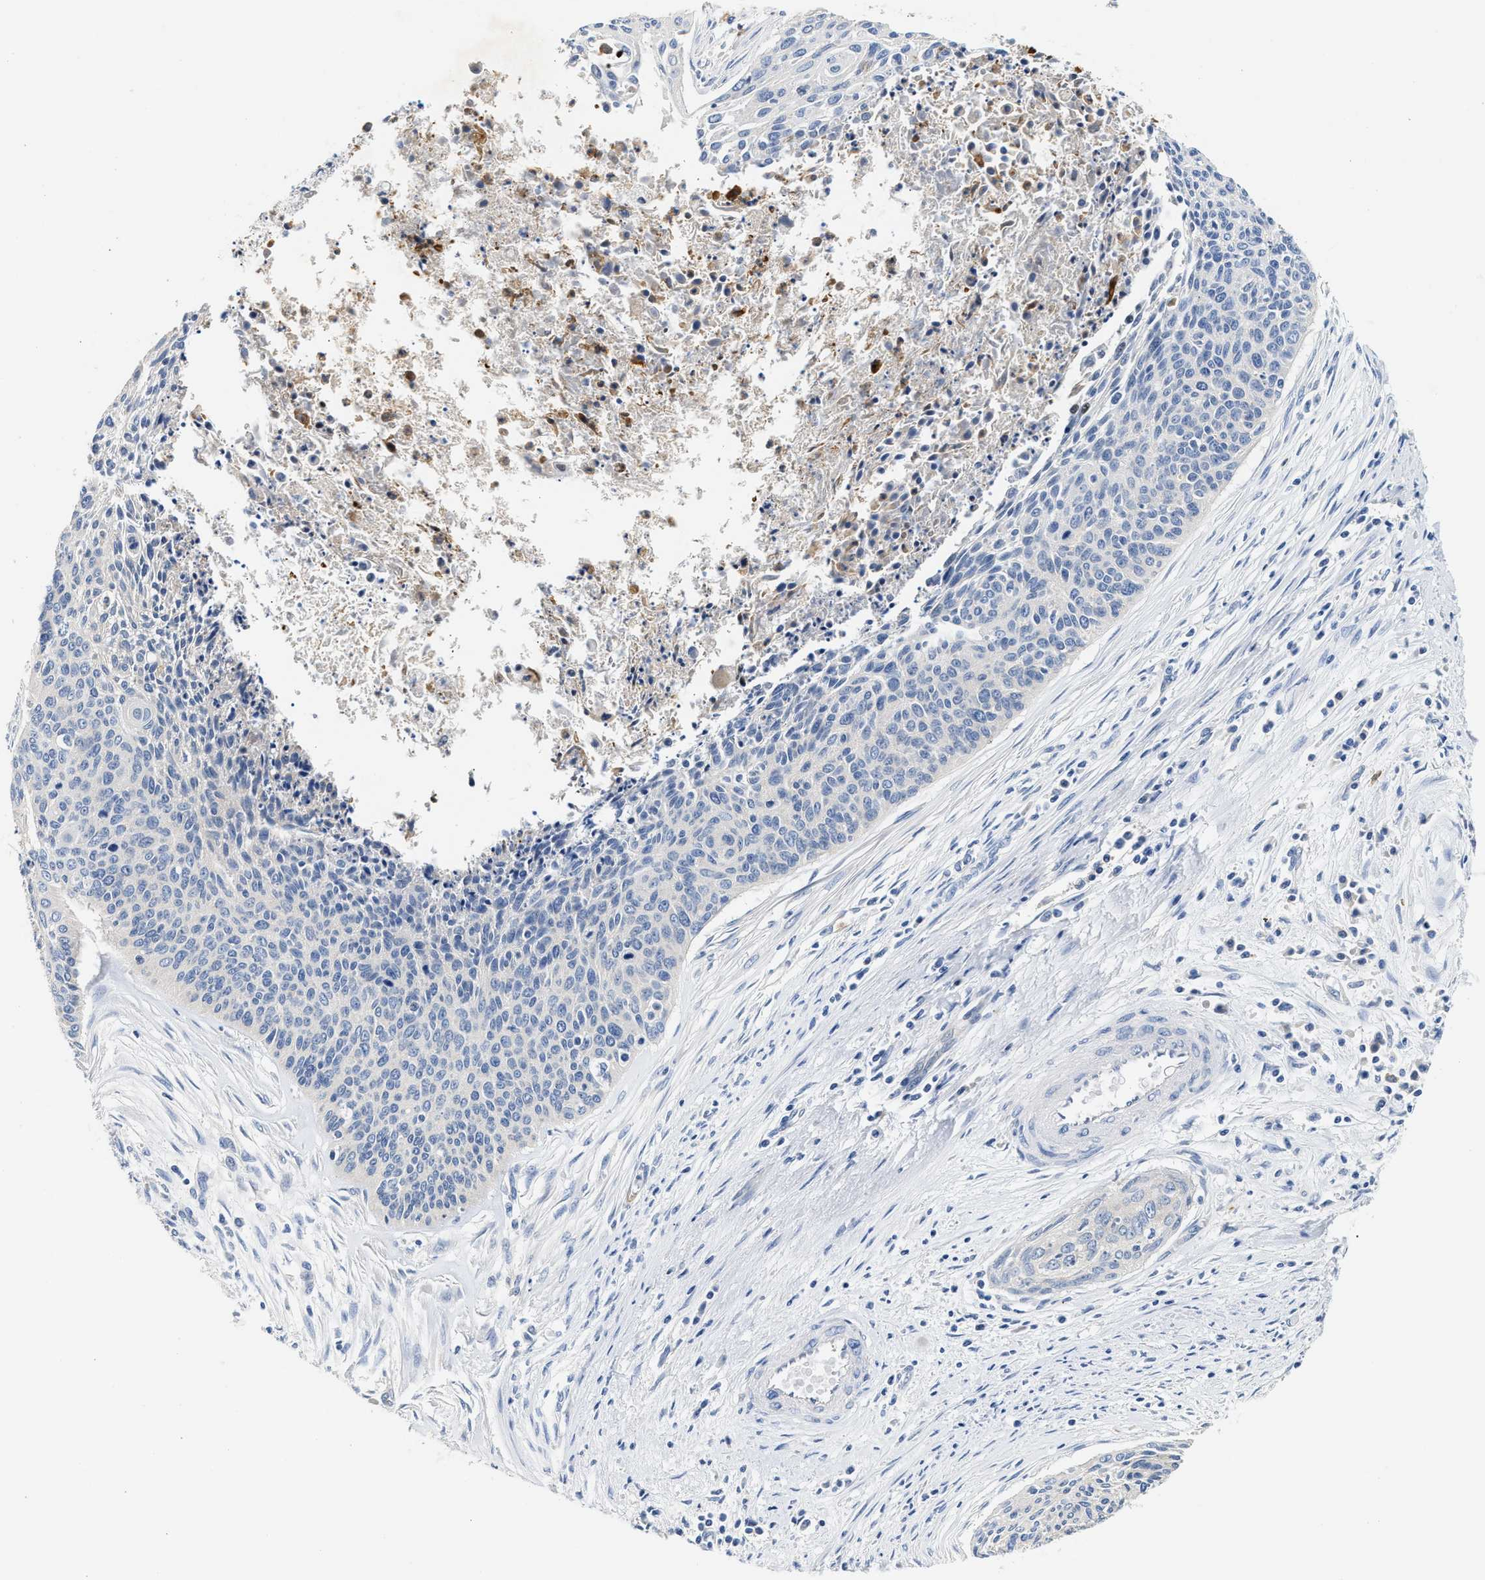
{"staining": {"intensity": "negative", "quantity": "none", "location": "none"}, "tissue": "cervical cancer", "cell_type": "Tumor cells", "image_type": "cancer", "snomed": [{"axis": "morphology", "description": "Squamous cell carcinoma, NOS"}, {"axis": "topography", "description": "Cervix"}], "caption": "The immunohistochemistry (IHC) histopathology image has no significant staining in tumor cells of cervical squamous cell carcinoma tissue. (Brightfield microscopy of DAB (3,3'-diaminobenzidine) immunohistochemistry at high magnification).", "gene": "FAM185A", "patient": {"sex": "female", "age": 55}}